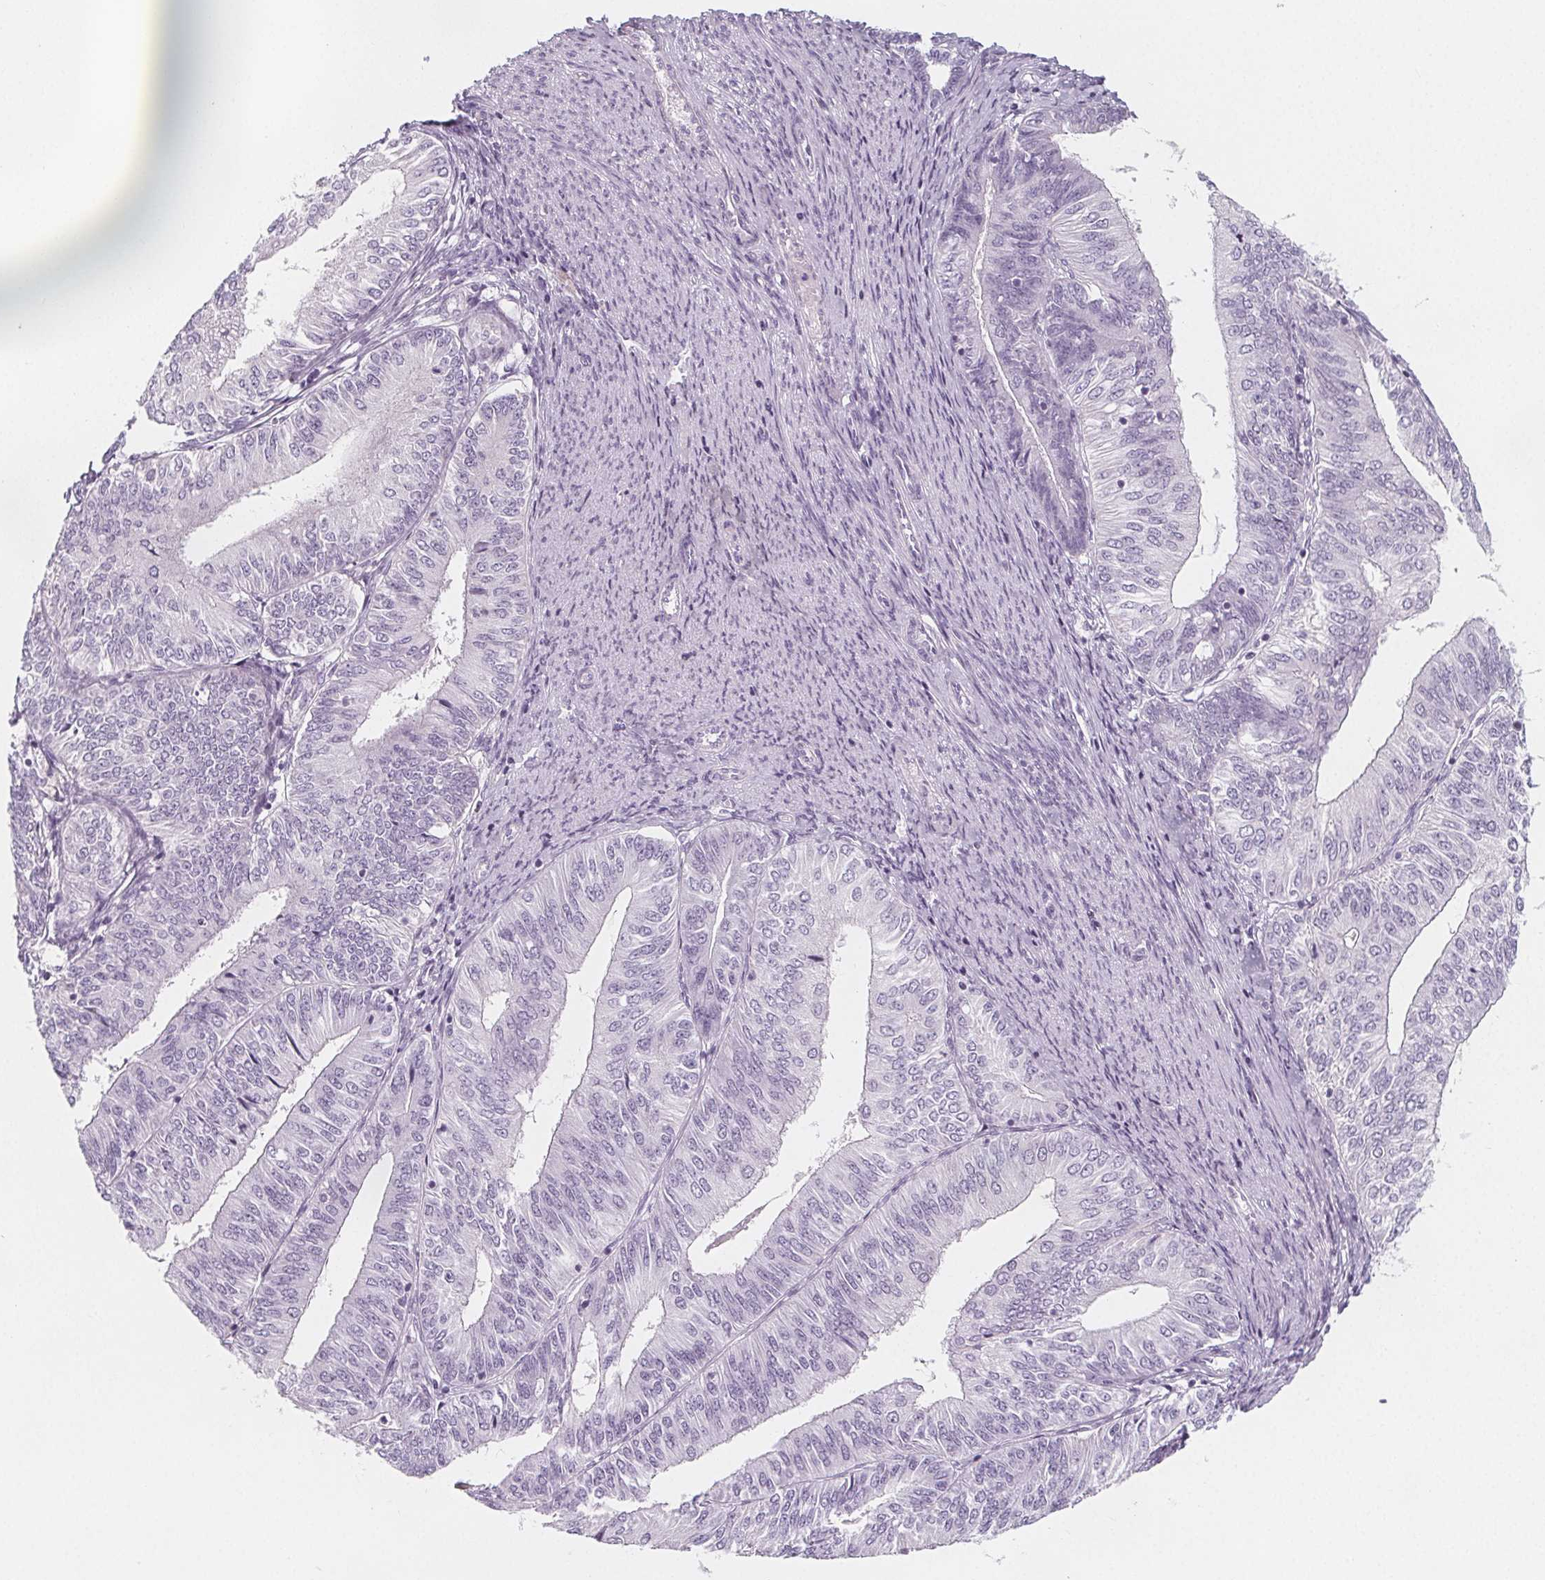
{"staining": {"intensity": "negative", "quantity": "none", "location": "none"}, "tissue": "endometrial cancer", "cell_type": "Tumor cells", "image_type": "cancer", "snomed": [{"axis": "morphology", "description": "Adenocarcinoma, NOS"}, {"axis": "topography", "description": "Endometrium"}], "caption": "This is an IHC histopathology image of endometrial cancer (adenocarcinoma). There is no positivity in tumor cells.", "gene": "IL17C", "patient": {"sex": "female", "age": 58}}